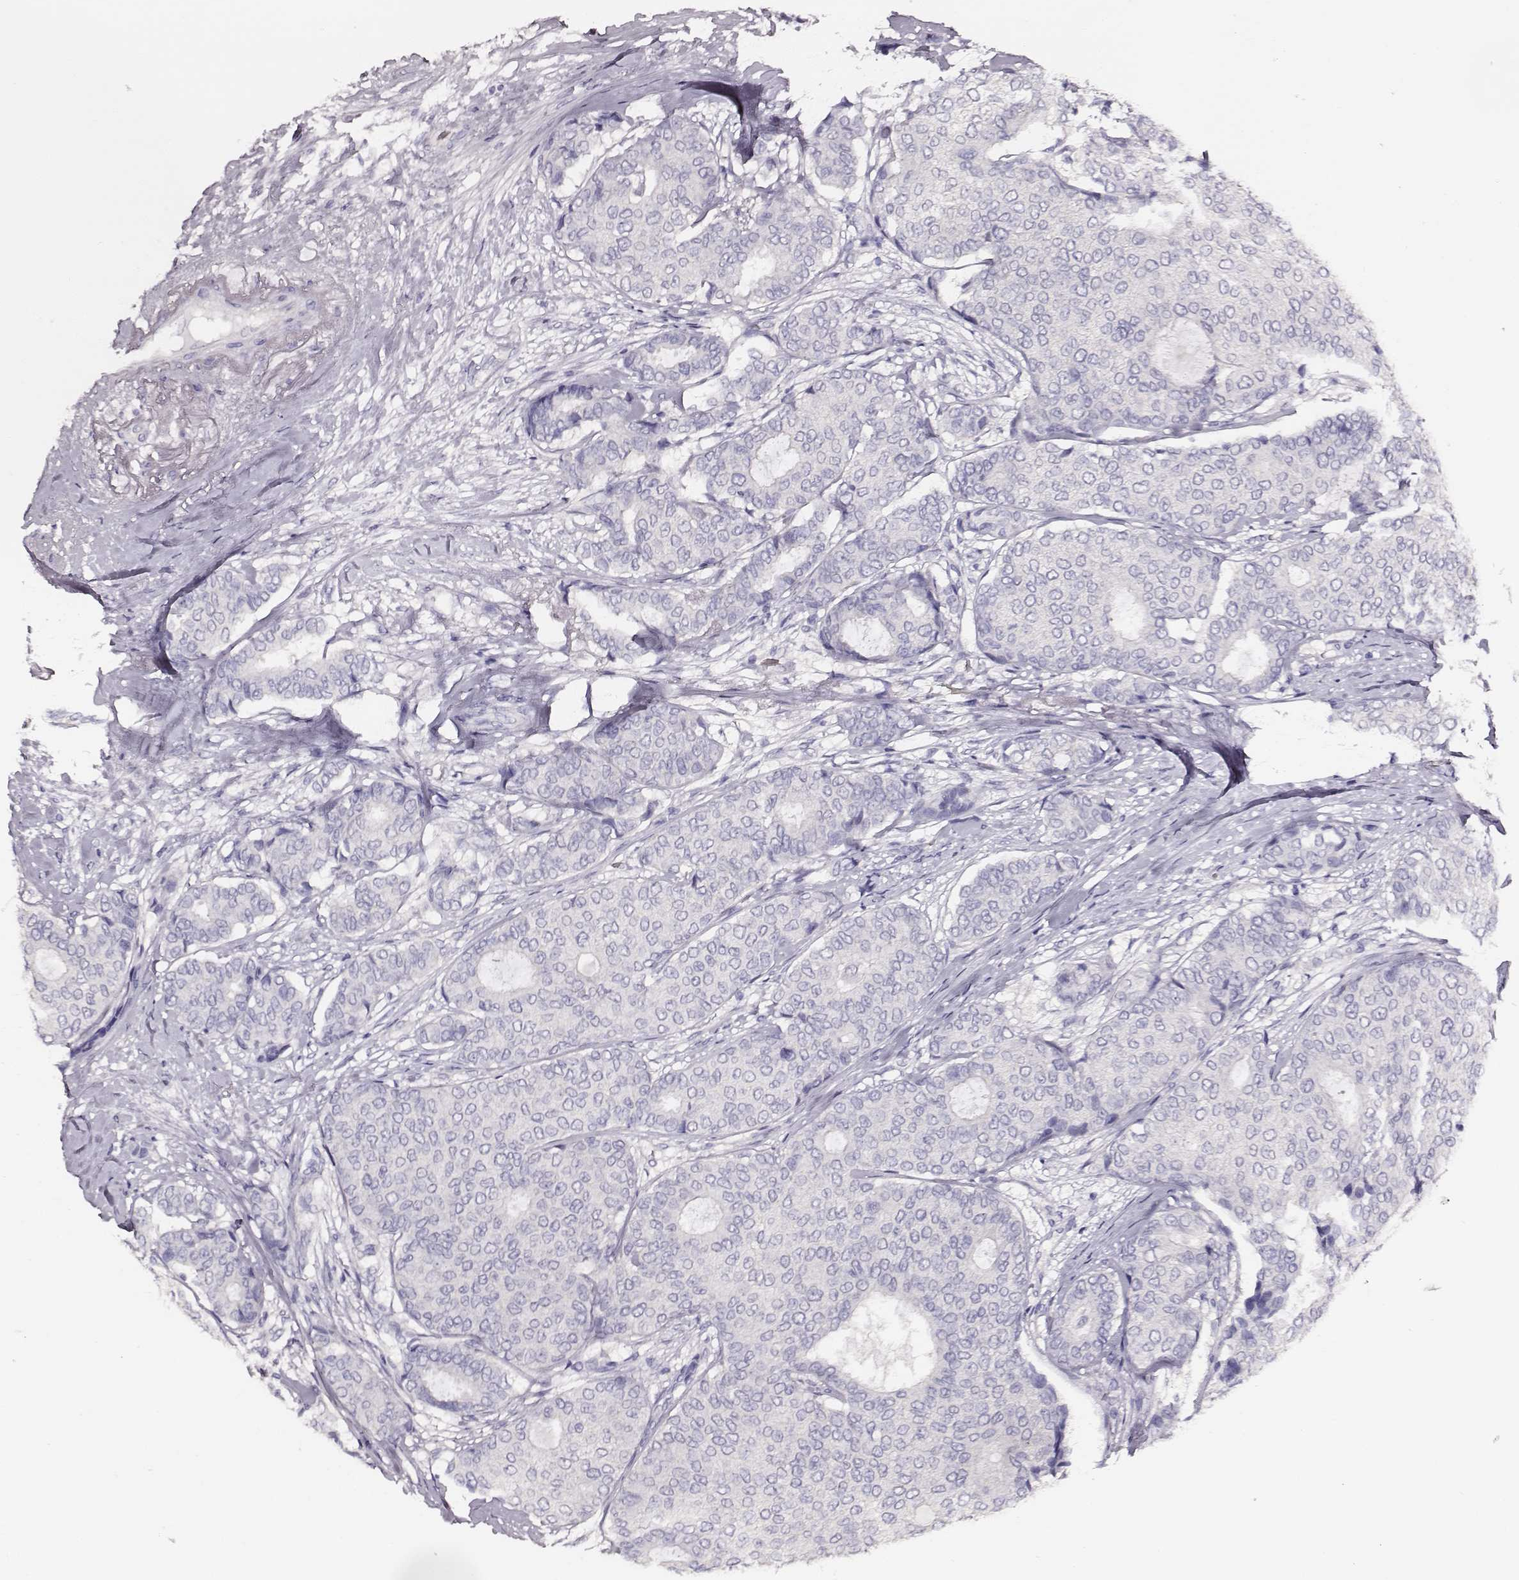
{"staining": {"intensity": "negative", "quantity": "none", "location": "none"}, "tissue": "breast cancer", "cell_type": "Tumor cells", "image_type": "cancer", "snomed": [{"axis": "morphology", "description": "Duct carcinoma"}, {"axis": "topography", "description": "Breast"}], "caption": "Tumor cells show no significant protein expression in breast intraductal carcinoma. (Immunohistochemistry, brightfield microscopy, high magnification).", "gene": "AADAT", "patient": {"sex": "female", "age": 75}}